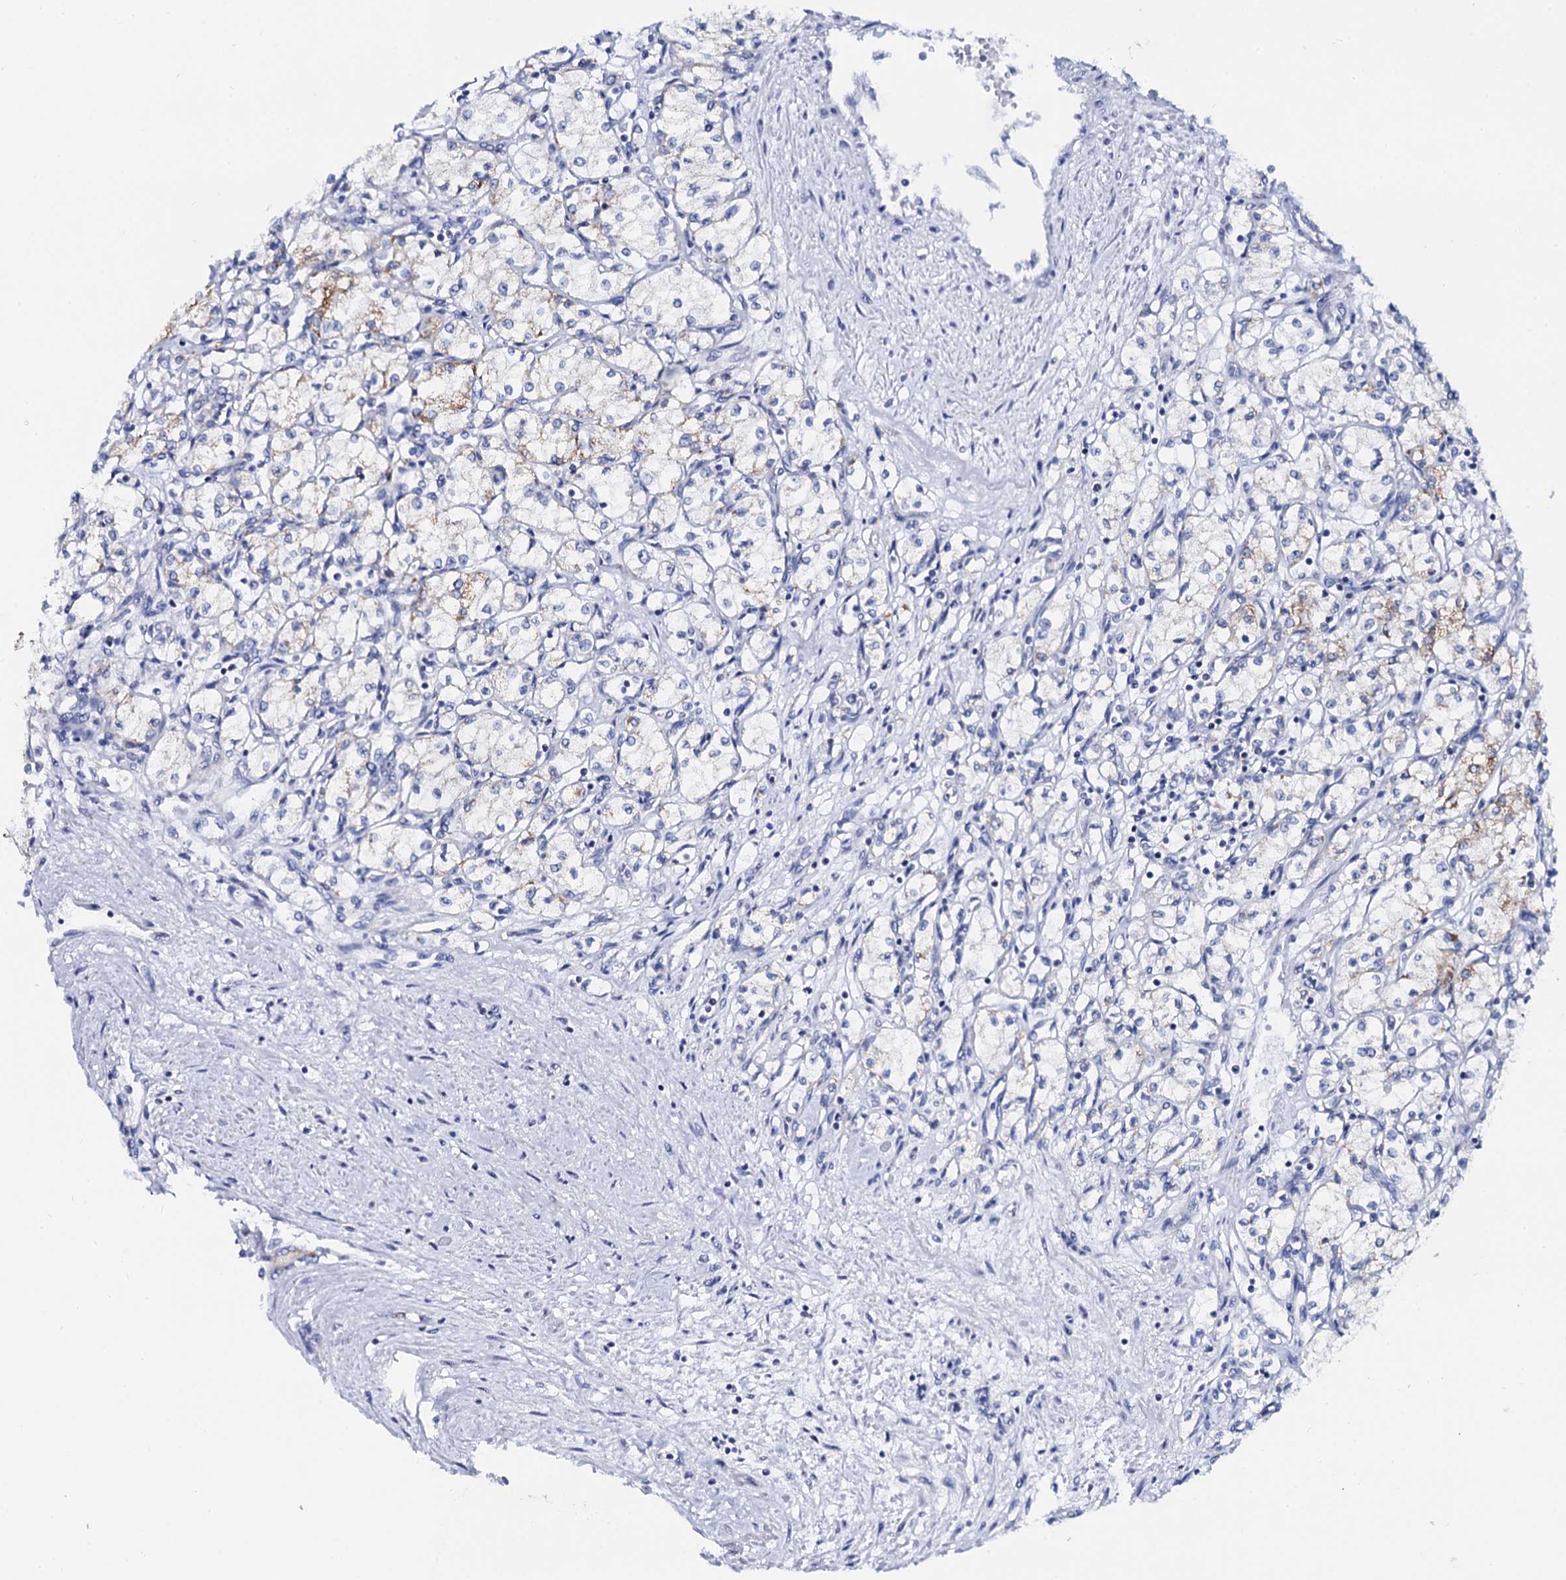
{"staining": {"intensity": "weak", "quantity": "<25%", "location": "cytoplasmic/membranous"}, "tissue": "renal cancer", "cell_type": "Tumor cells", "image_type": "cancer", "snomed": [{"axis": "morphology", "description": "Adenocarcinoma, NOS"}, {"axis": "topography", "description": "Kidney"}], "caption": "High power microscopy histopathology image of an immunohistochemistry photomicrograph of renal cancer (adenocarcinoma), revealing no significant staining in tumor cells. Nuclei are stained in blue.", "gene": "ACADSB", "patient": {"sex": "male", "age": 59}}